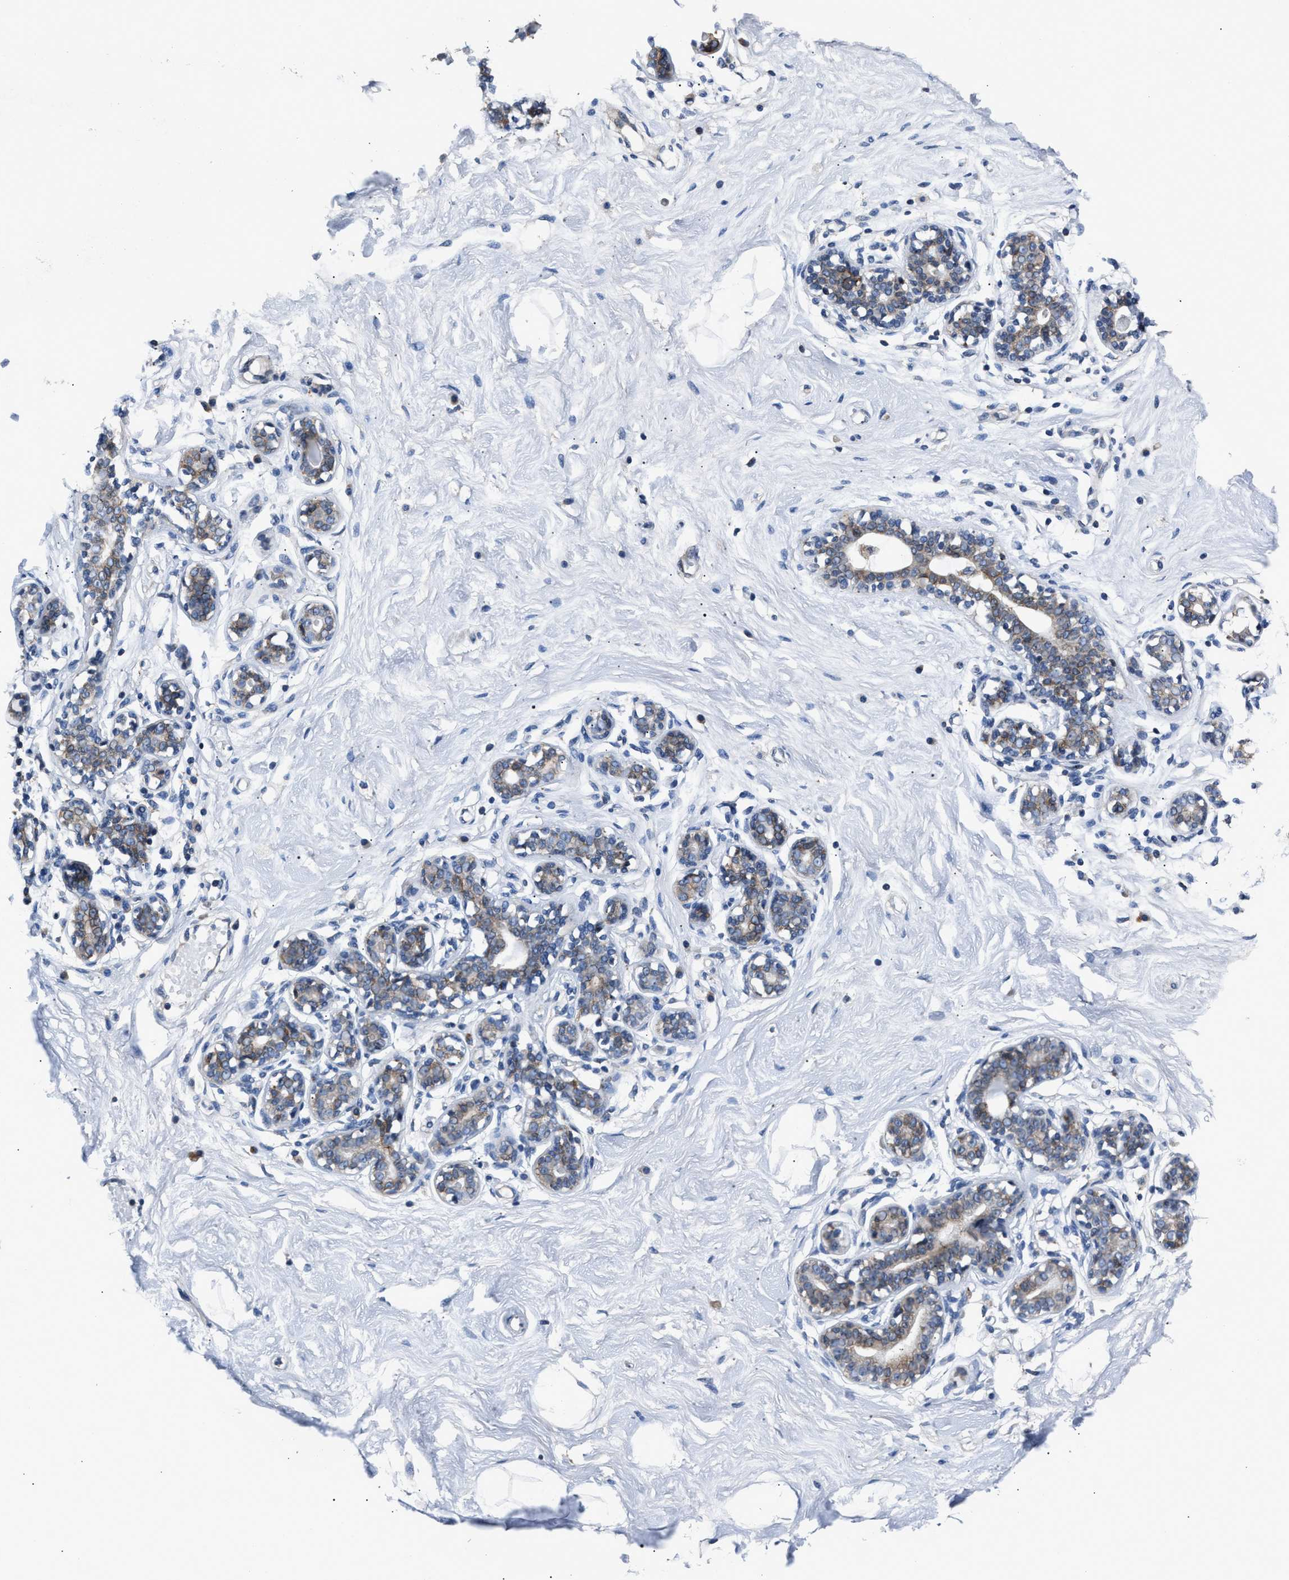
{"staining": {"intensity": "negative", "quantity": "none", "location": "none"}, "tissue": "breast", "cell_type": "Adipocytes", "image_type": "normal", "snomed": [{"axis": "morphology", "description": "Normal tissue, NOS"}, {"axis": "topography", "description": "Breast"}], "caption": "IHC of unremarkable breast exhibits no expression in adipocytes. (DAB IHC with hematoxylin counter stain).", "gene": "DNAJC24", "patient": {"sex": "female", "age": 23}}